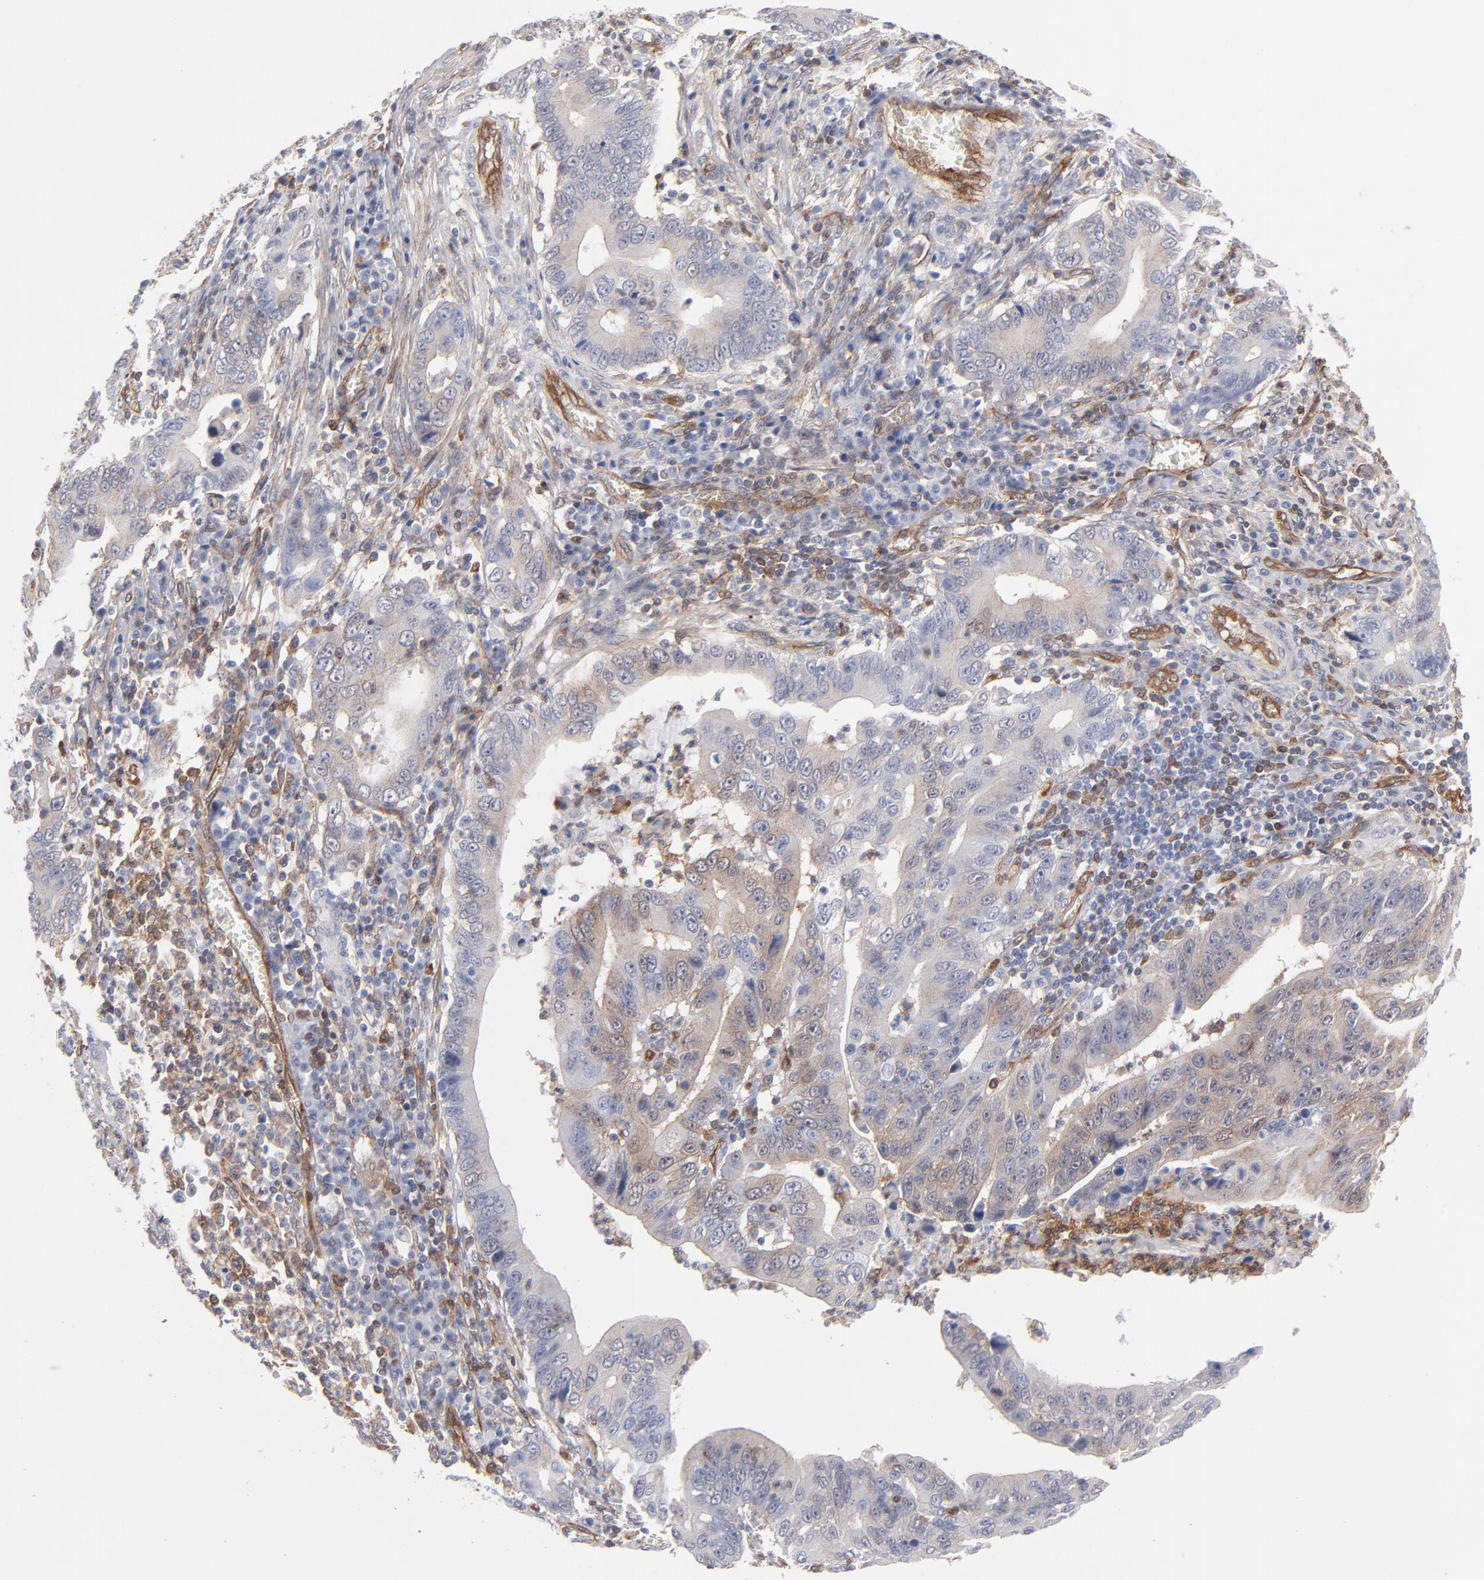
{"staining": {"intensity": "weak", "quantity": ">75%", "location": "cytoplasmic/membranous"}, "tissue": "stomach cancer", "cell_type": "Tumor cells", "image_type": "cancer", "snomed": [{"axis": "morphology", "description": "Adenocarcinoma, NOS"}, {"axis": "topography", "description": "Stomach, upper"}], "caption": "Immunohistochemical staining of human stomach cancer displays low levels of weak cytoplasmic/membranous staining in approximately >75% of tumor cells.", "gene": "PXN", "patient": {"sex": "male", "age": 63}}